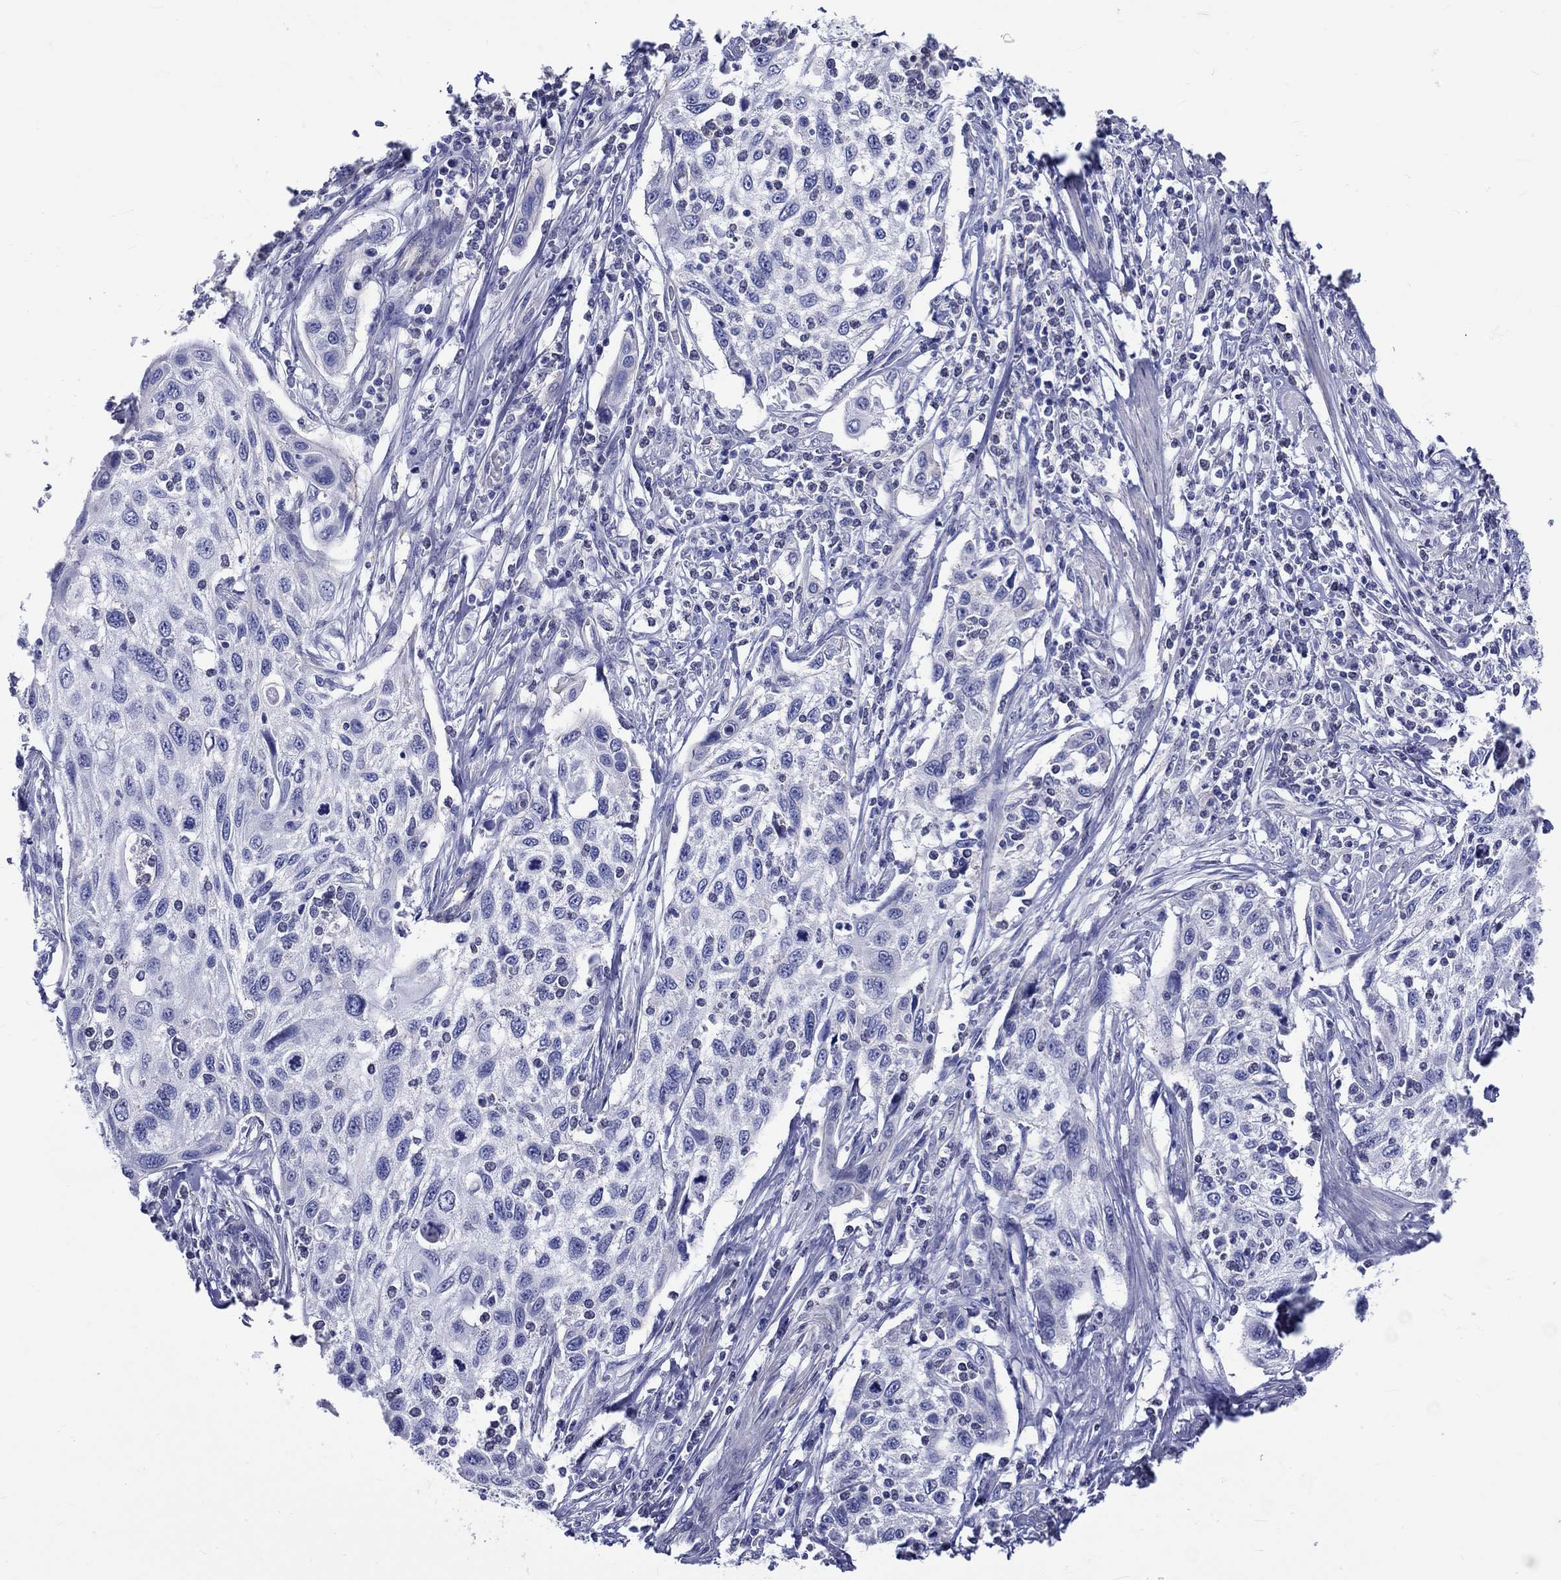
{"staining": {"intensity": "negative", "quantity": "none", "location": "none"}, "tissue": "cervical cancer", "cell_type": "Tumor cells", "image_type": "cancer", "snomed": [{"axis": "morphology", "description": "Squamous cell carcinoma, NOS"}, {"axis": "topography", "description": "Cervix"}], "caption": "Immunohistochemistry photomicrograph of cervical cancer (squamous cell carcinoma) stained for a protein (brown), which exhibits no expression in tumor cells.", "gene": "SH2D7", "patient": {"sex": "female", "age": 70}}